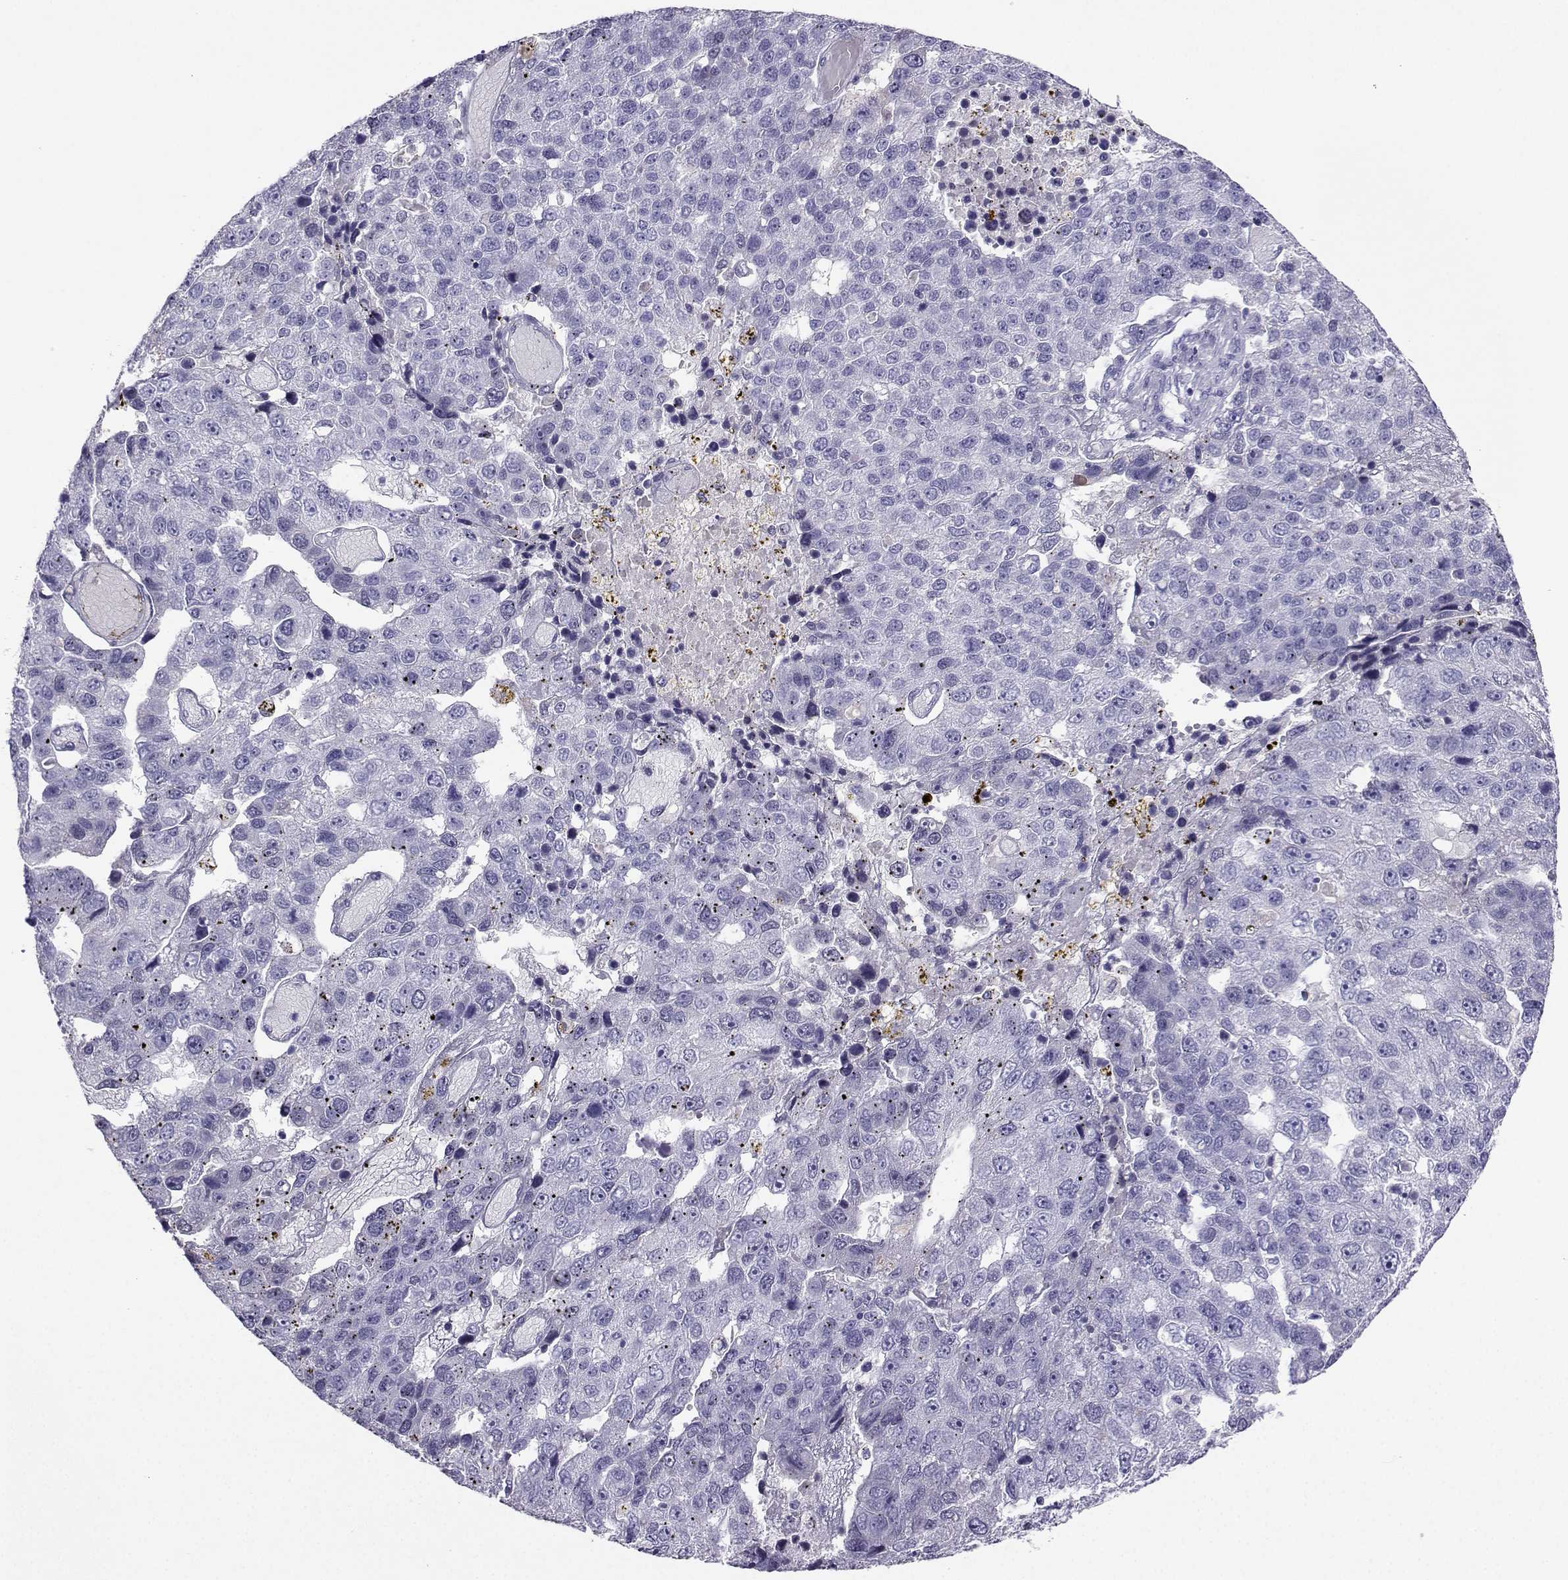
{"staining": {"intensity": "negative", "quantity": "none", "location": "none"}, "tissue": "pancreatic cancer", "cell_type": "Tumor cells", "image_type": "cancer", "snomed": [{"axis": "morphology", "description": "Adenocarcinoma, NOS"}, {"axis": "topography", "description": "Pancreas"}], "caption": "Pancreatic cancer (adenocarcinoma) was stained to show a protein in brown. There is no significant expression in tumor cells. (IHC, brightfield microscopy, high magnification).", "gene": "GRIK4", "patient": {"sex": "female", "age": 61}}